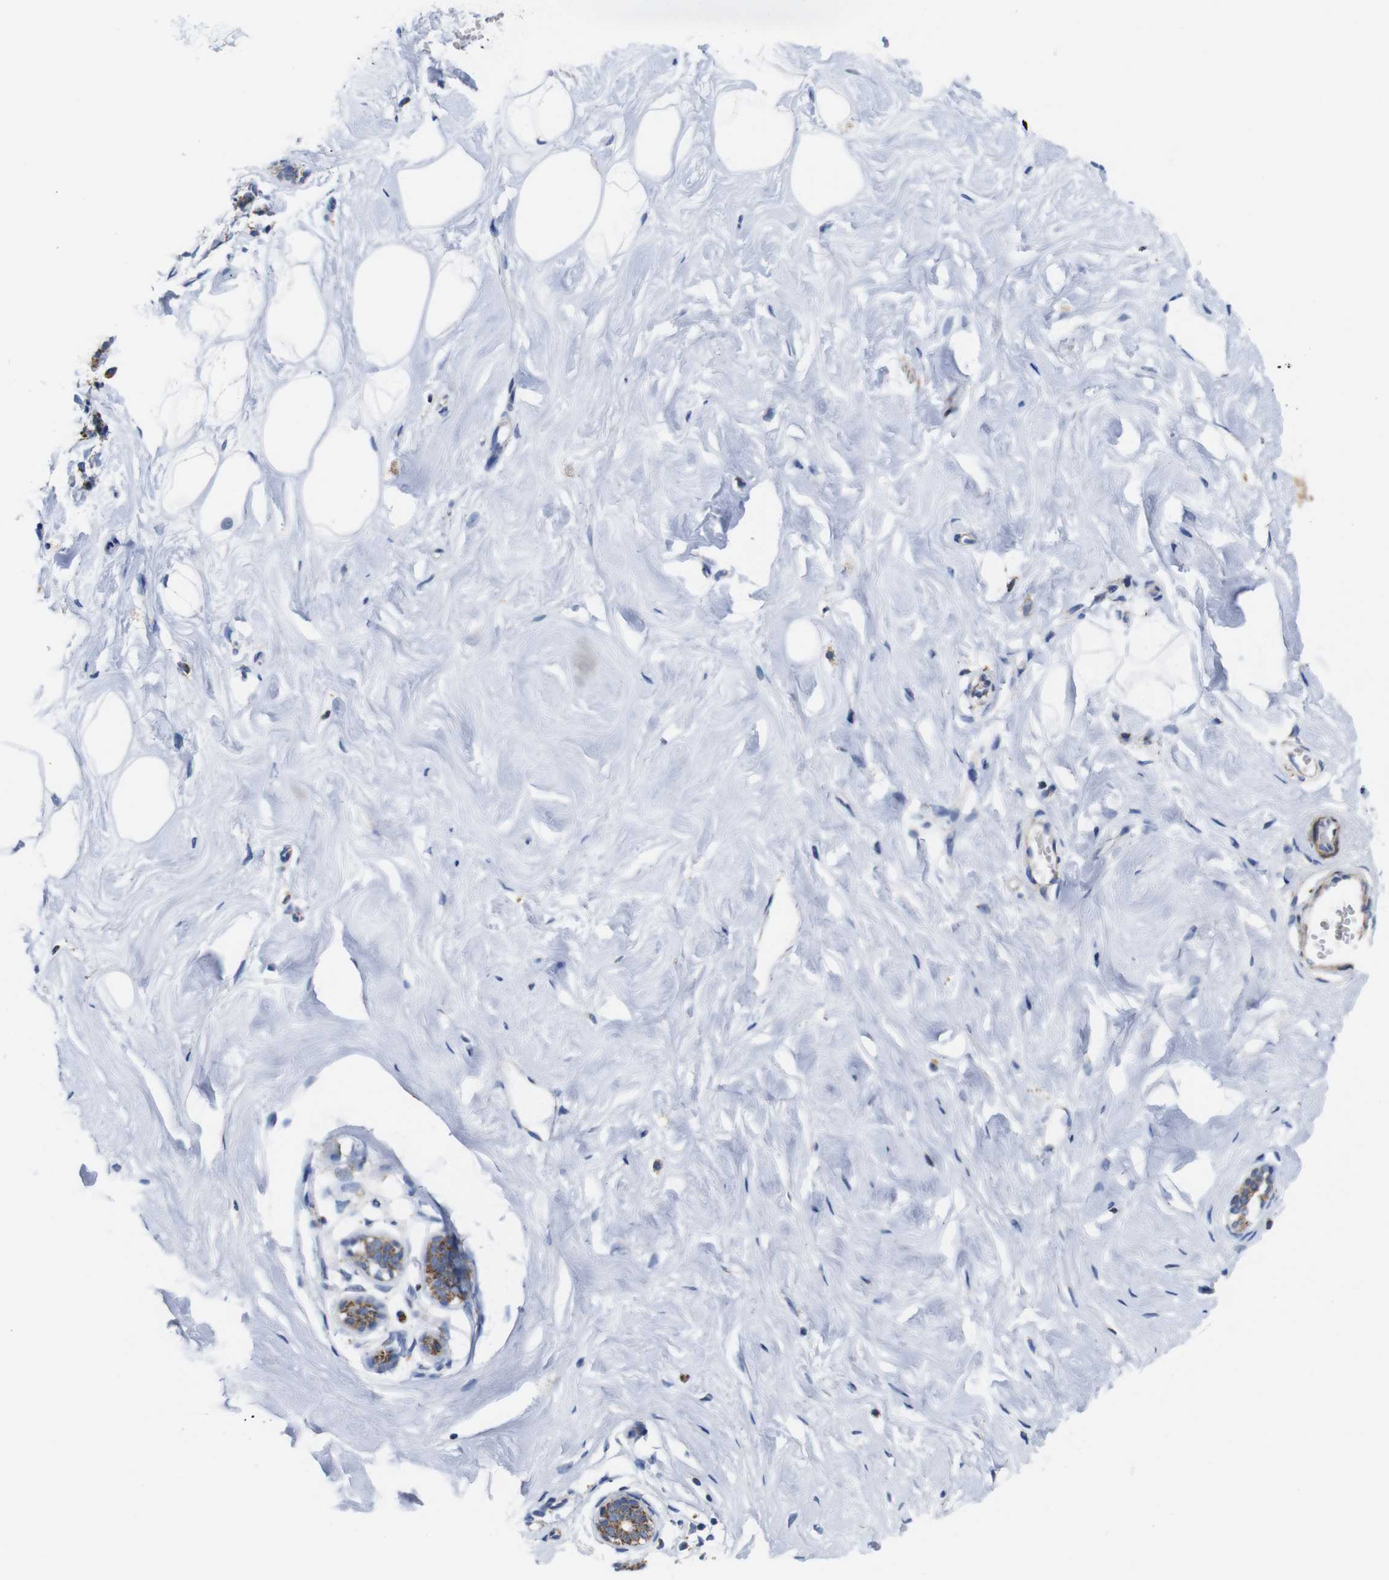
{"staining": {"intensity": "negative", "quantity": "none", "location": "none"}, "tissue": "breast", "cell_type": "Adipocytes", "image_type": "normal", "snomed": [{"axis": "morphology", "description": "Normal tissue, NOS"}, {"axis": "topography", "description": "Breast"}], "caption": "A high-resolution histopathology image shows immunohistochemistry staining of normal breast, which displays no significant staining in adipocytes.", "gene": "FAM171B", "patient": {"sex": "female", "age": 23}}